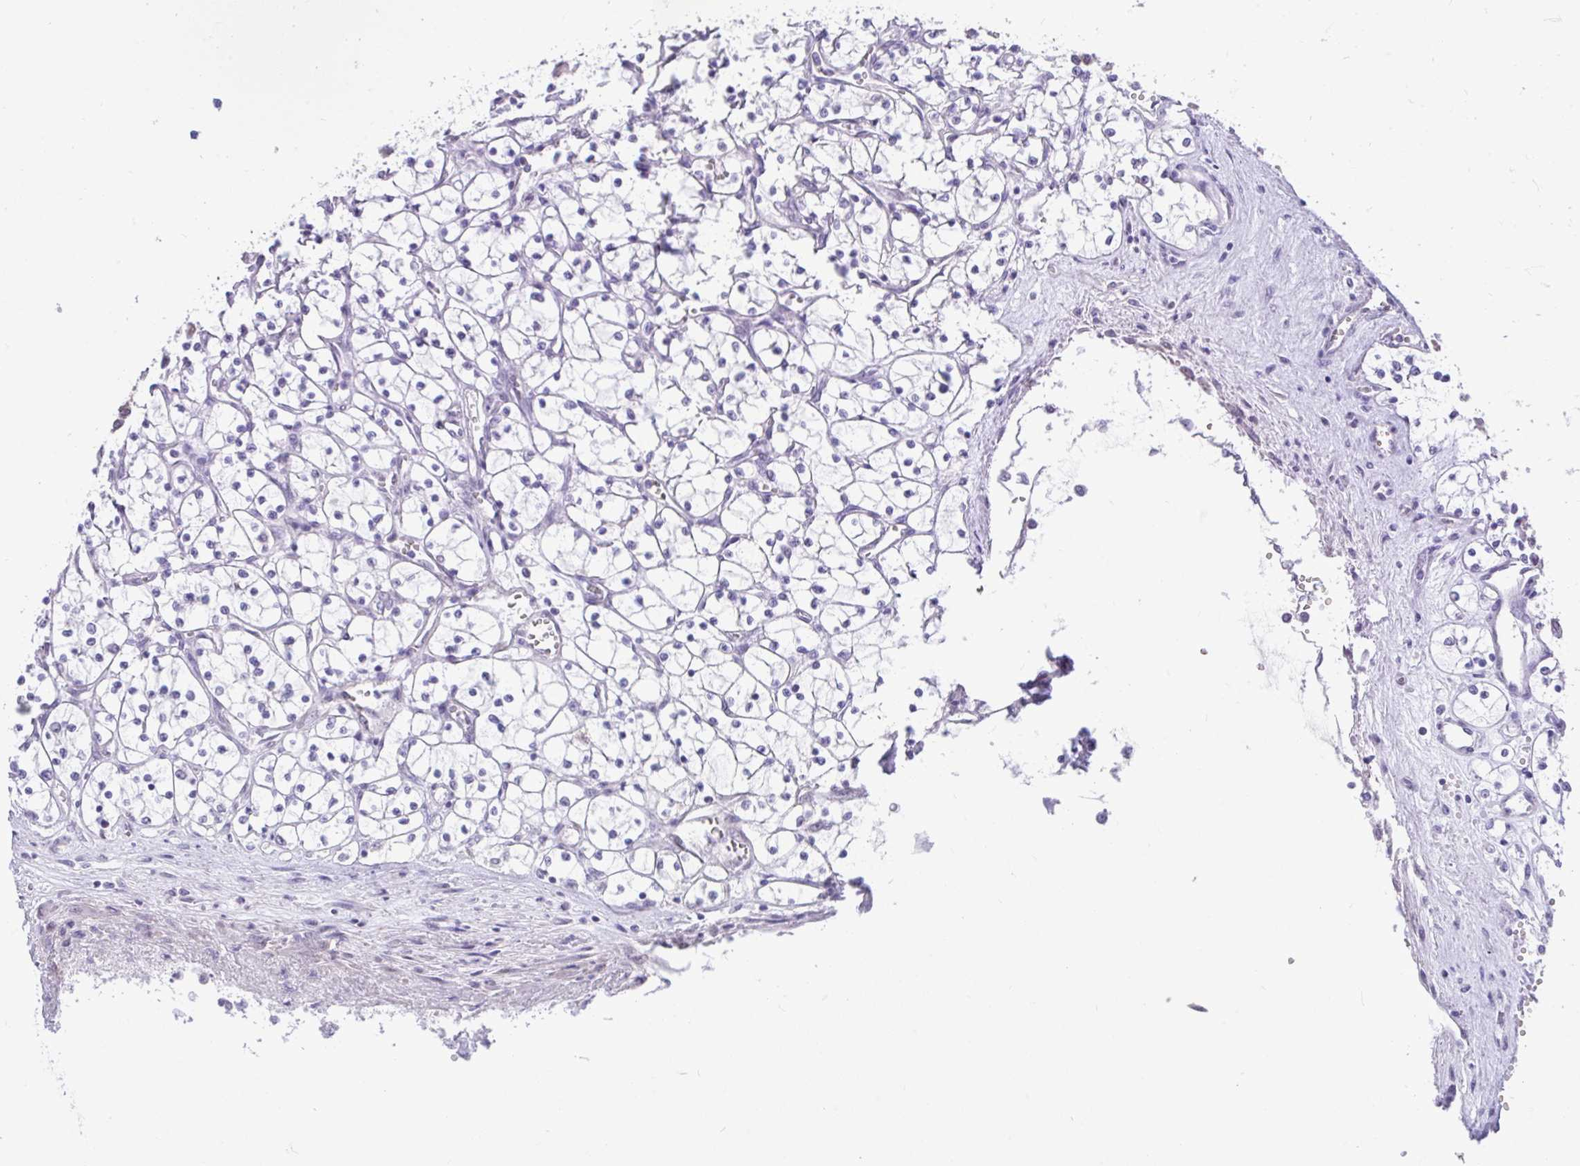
{"staining": {"intensity": "negative", "quantity": "none", "location": "none"}, "tissue": "renal cancer", "cell_type": "Tumor cells", "image_type": "cancer", "snomed": [{"axis": "morphology", "description": "Adenocarcinoma, NOS"}, {"axis": "topography", "description": "Kidney"}], "caption": "High power microscopy photomicrograph of an immunohistochemistry histopathology image of renal cancer, revealing no significant expression in tumor cells.", "gene": "PYCR2", "patient": {"sex": "female", "age": 69}}